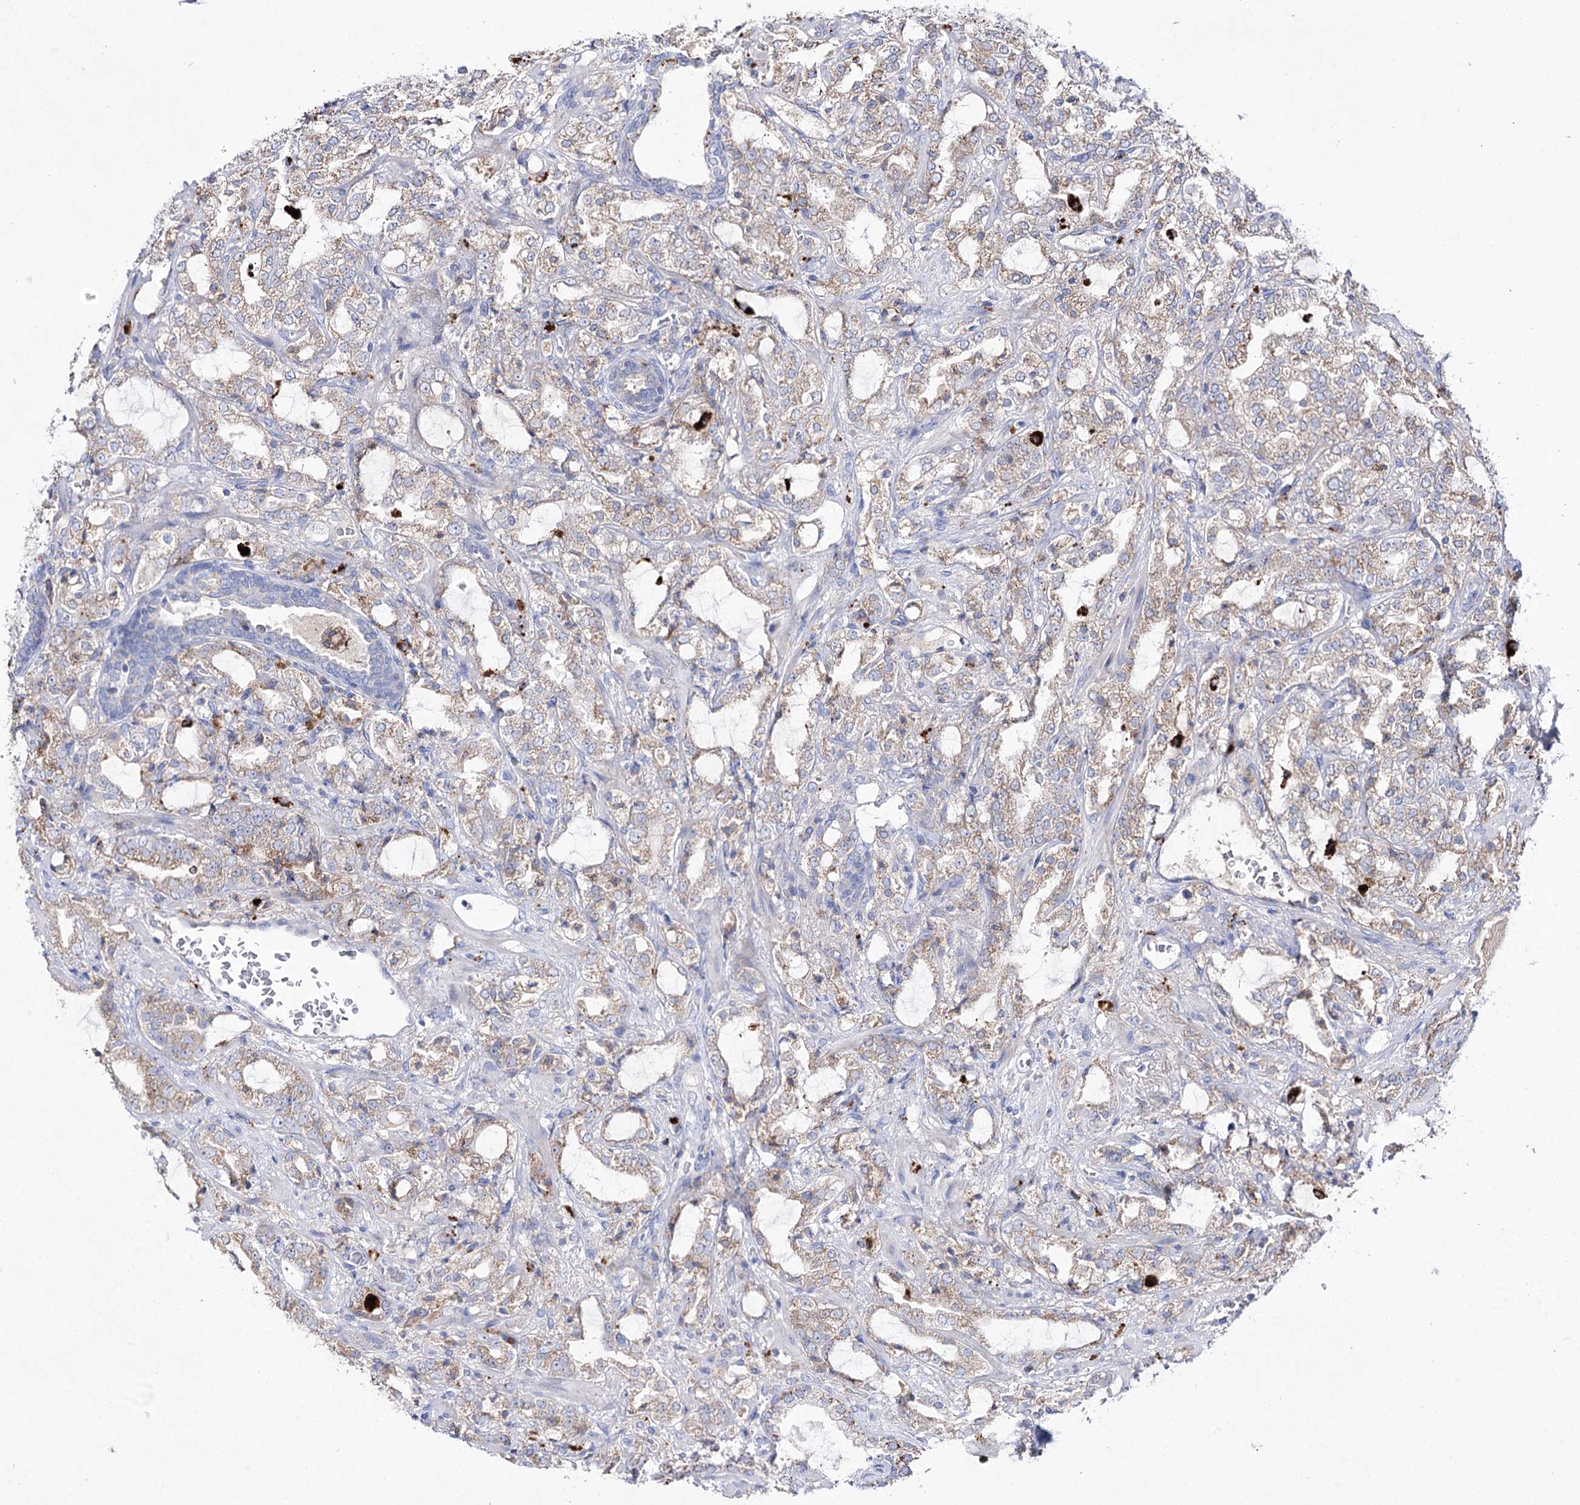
{"staining": {"intensity": "moderate", "quantity": ">75%", "location": "cytoplasmic/membranous"}, "tissue": "prostate cancer", "cell_type": "Tumor cells", "image_type": "cancer", "snomed": [{"axis": "morphology", "description": "Adenocarcinoma, High grade"}, {"axis": "topography", "description": "Prostate"}], "caption": "About >75% of tumor cells in adenocarcinoma (high-grade) (prostate) display moderate cytoplasmic/membranous protein expression as visualized by brown immunohistochemical staining.", "gene": "NAGLU", "patient": {"sex": "male", "age": 64}}